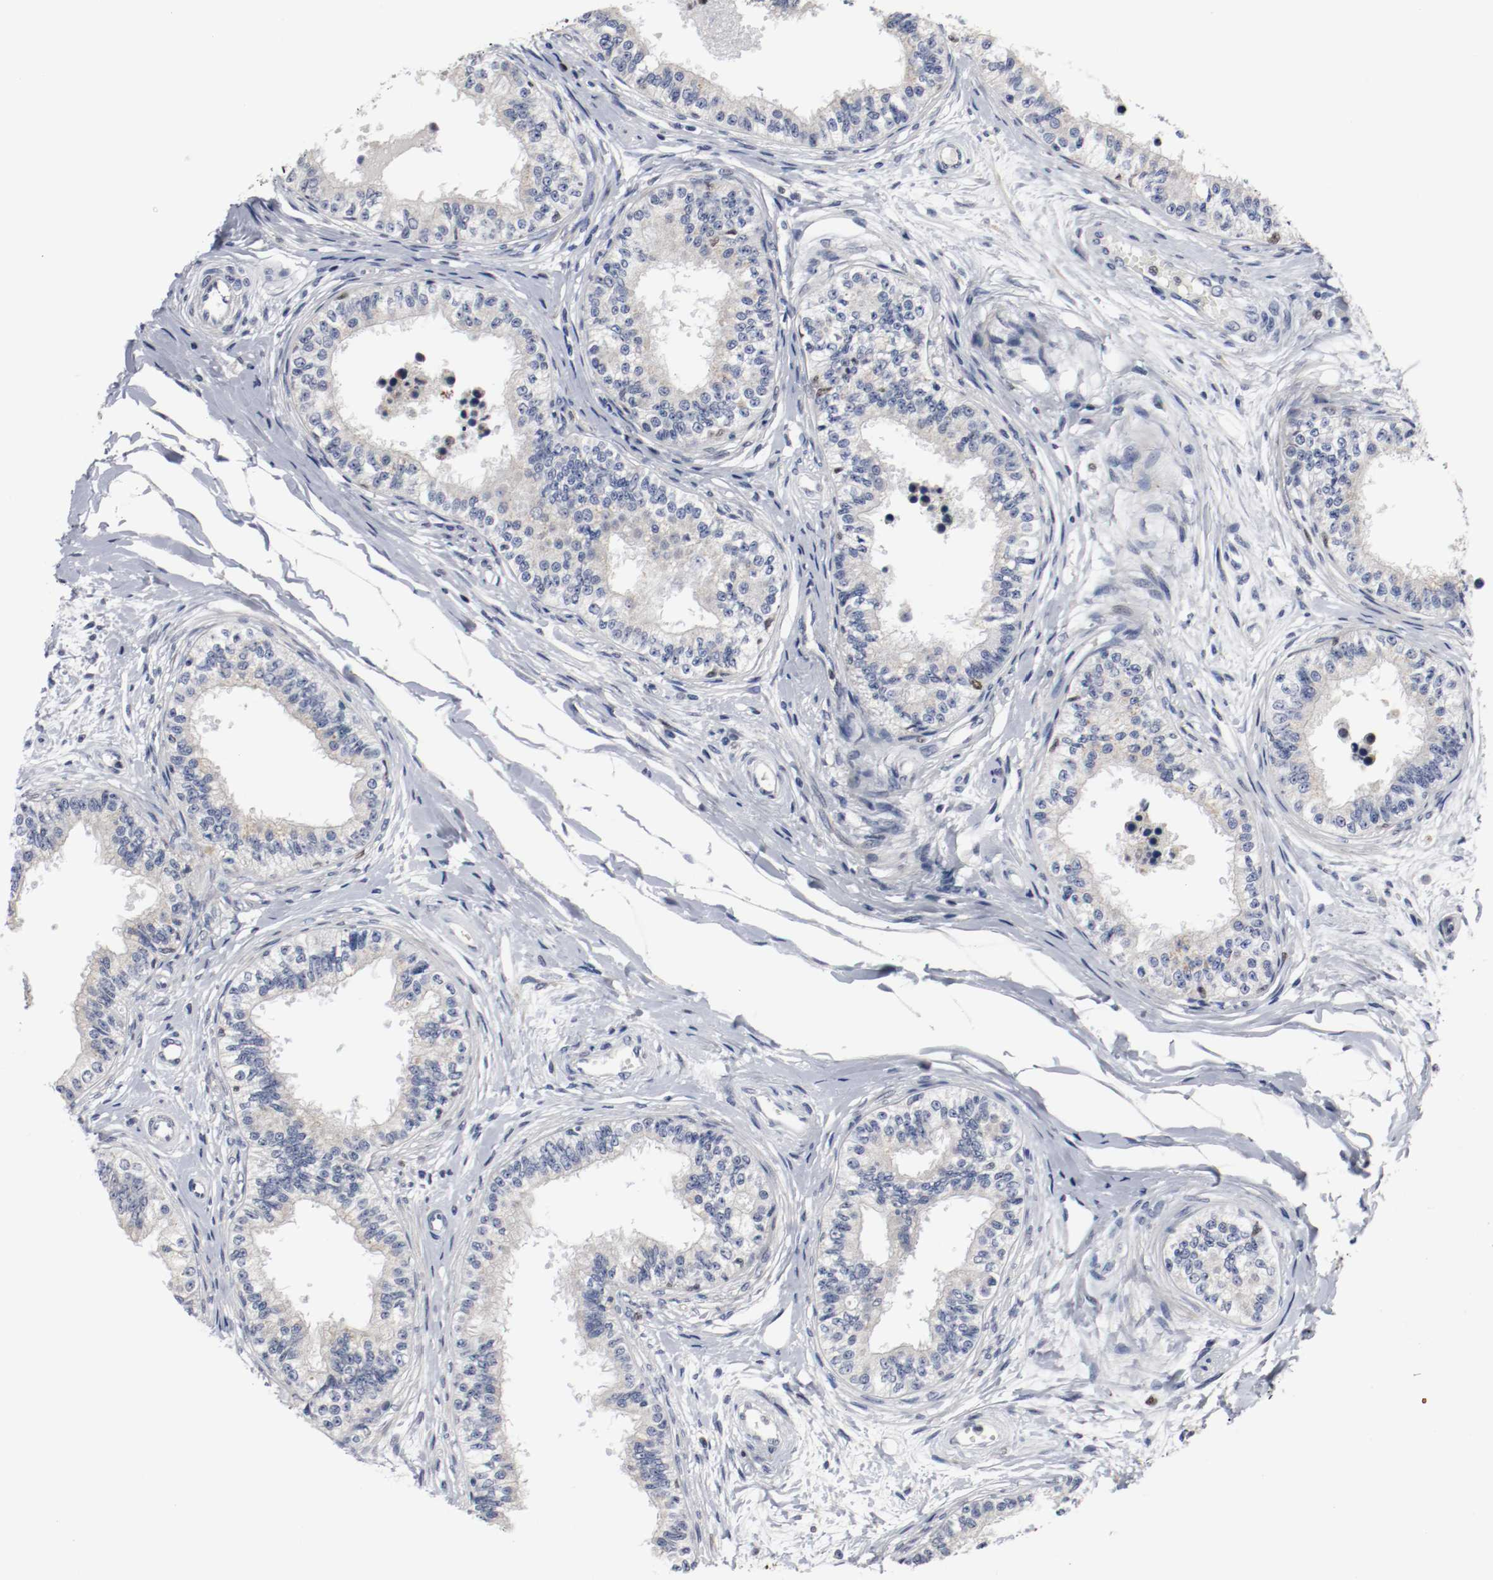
{"staining": {"intensity": "weak", "quantity": "<25%", "location": "nuclear"}, "tissue": "epididymis", "cell_type": "Glandular cells", "image_type": "normal", "snomed": [{"axis": "morphology", "description": "Normal tissue, NOS"}, {"axis": "morphology", "description": "Adenocarcinoma, metastatic, NOS"}, {"axis": "topography", "description": "Testis"}, {"axis": "topography", "description": "Epididymis"}], "caption": "Immunohistochemistry of unremarkable human epididymis exhibits no staining in glandular cells. Nuclei are stained in blue.", "gene": "MCM6", "patient": {"sex": "male", "age": 26}}